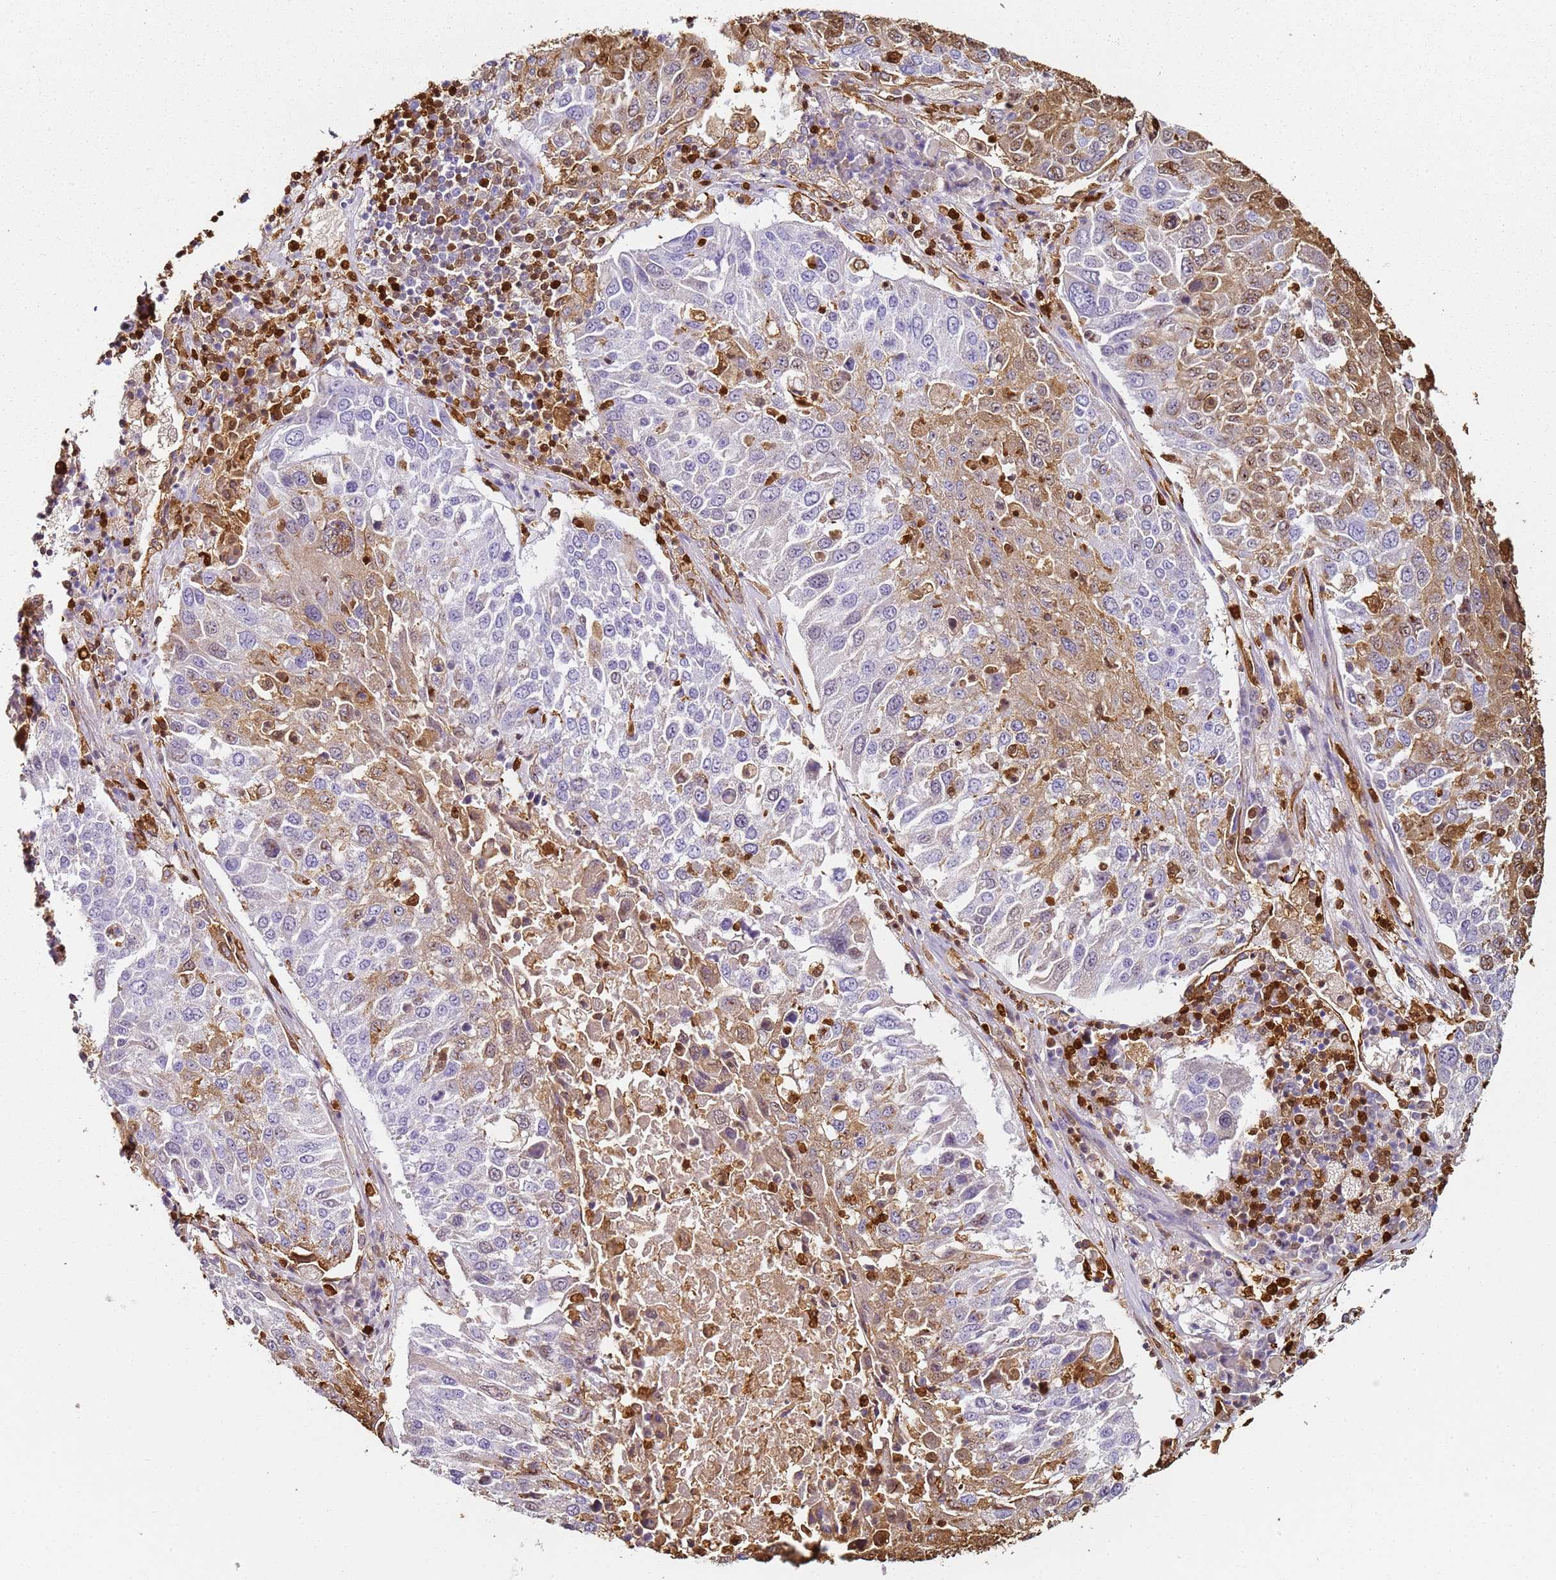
{"staining": {"intensity": "moderate", "quantity": "25%-75%", "location": "cytoplasmic/membranous,nuclear"}, "tissue": "lung cancer", "cell_type": "Tumor cells", "image_type": "cancer", "snomed": [{"axis": "morphology", "description": "Squamous cell carcinoma, NOS"}, {"axis": "topography", "description": "Lung"}], "caption": "The histopathology image demonstrates a brown stain indicating the presence of a protein in the cytoplasmic/membranous and nuclear of tumor cells in lung squamous cell carcinoma.", "gene": "S100A4", "patient": {"sex": "male", "age": 65}}